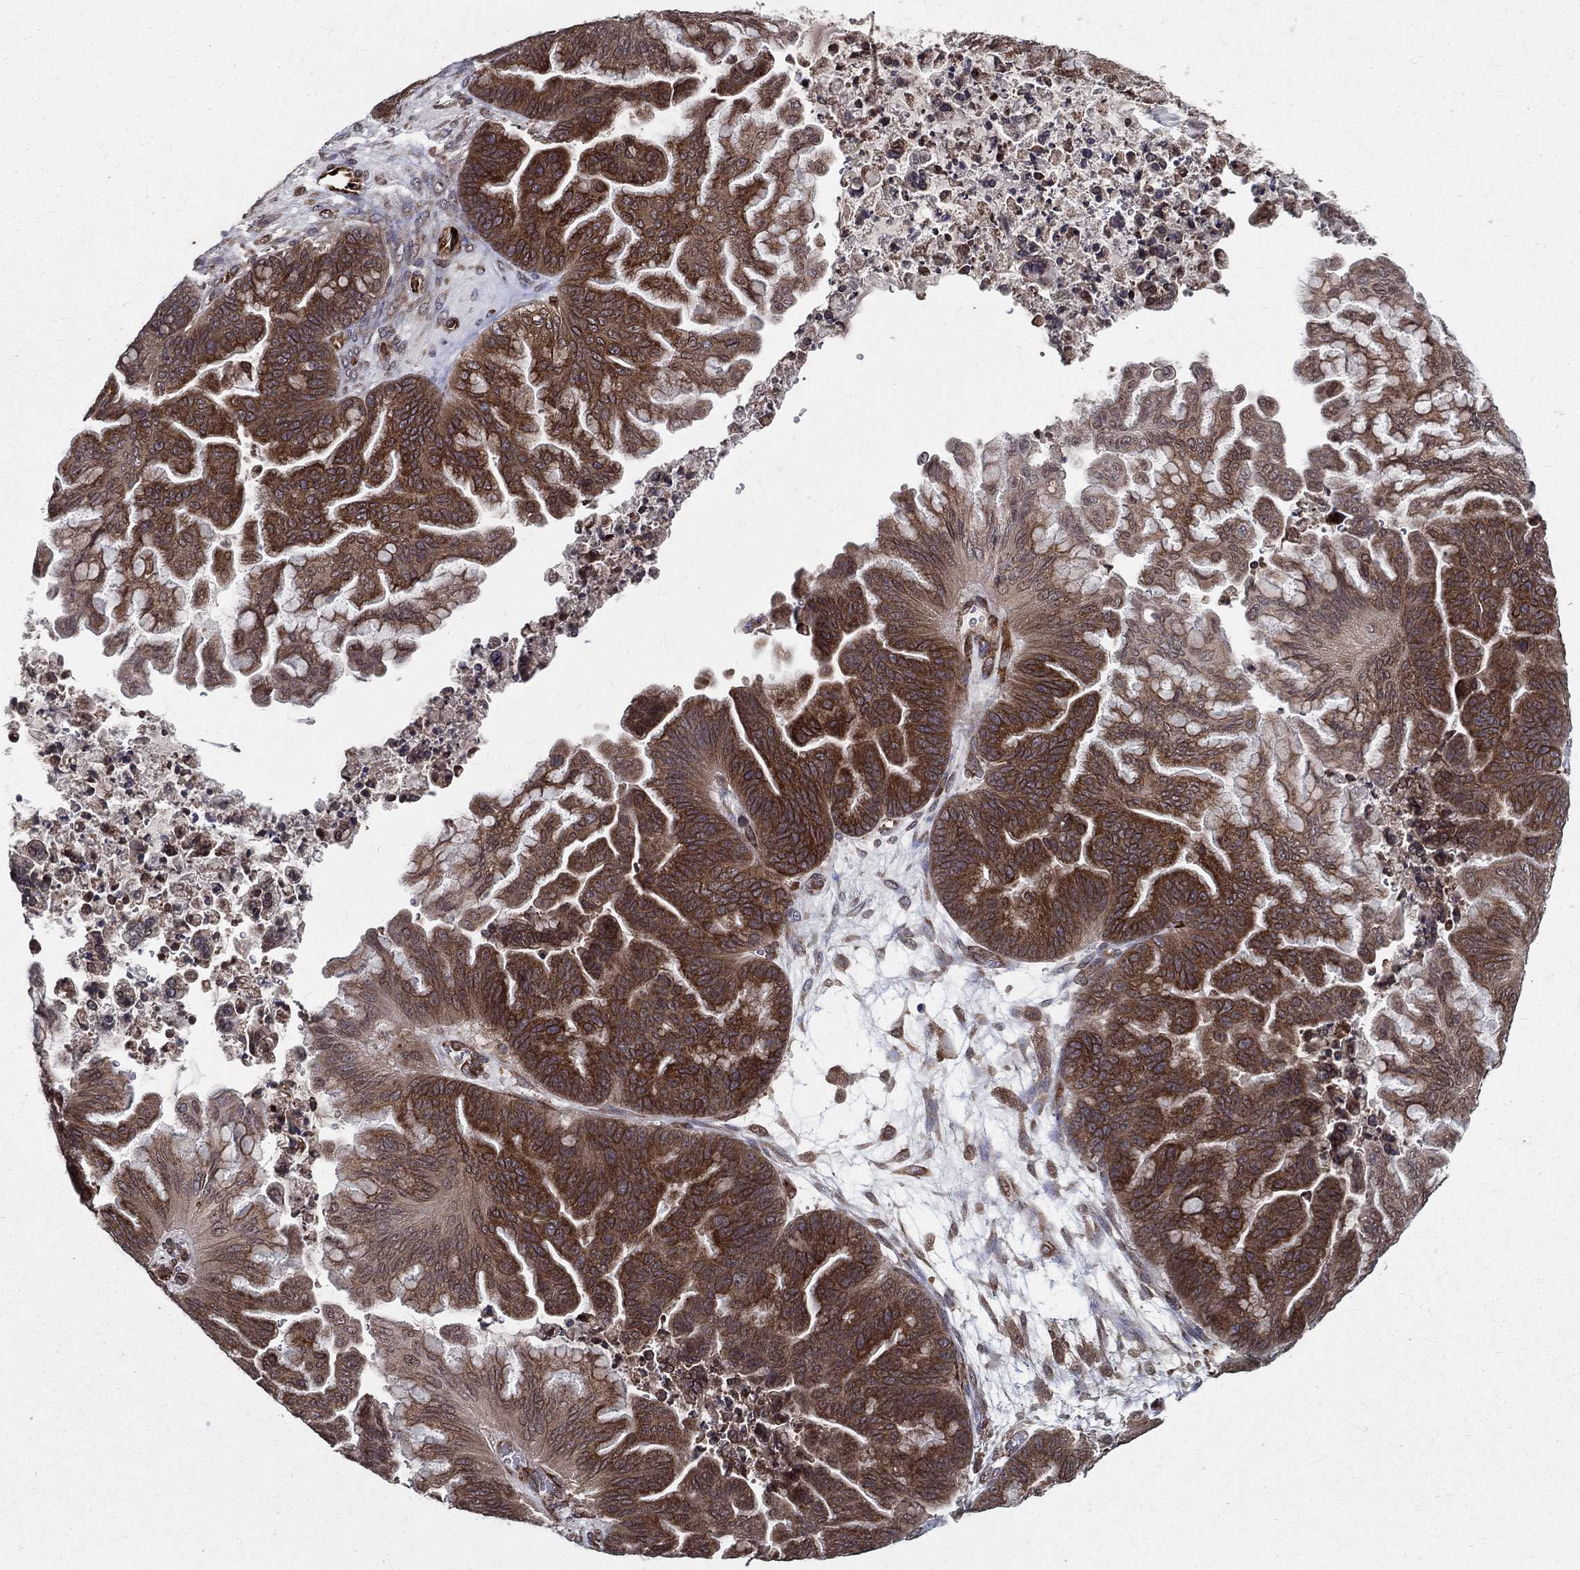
{"staining": {"intensity": "moderate", "quantity": ">75%", "location": "cytoplasmic/membranous"}, "tissue": "ovarian cancer", "cell_type": "Tumor cells", "image_type": "cancer", "snomed": [{"axis": "morphology", "description": "Cystadenocarcinoma, mucinous, NOS"}, {"axis": "topography", "description": "Ovary"}], "caption": "Ovarian cancer stained for a protein (brown) shows moderate cytoplasmic/membranous positive positivity in approximately >75% of tumor cells.", "gene": "CERS2", "patient": {"sex": "female", "age": 67}}